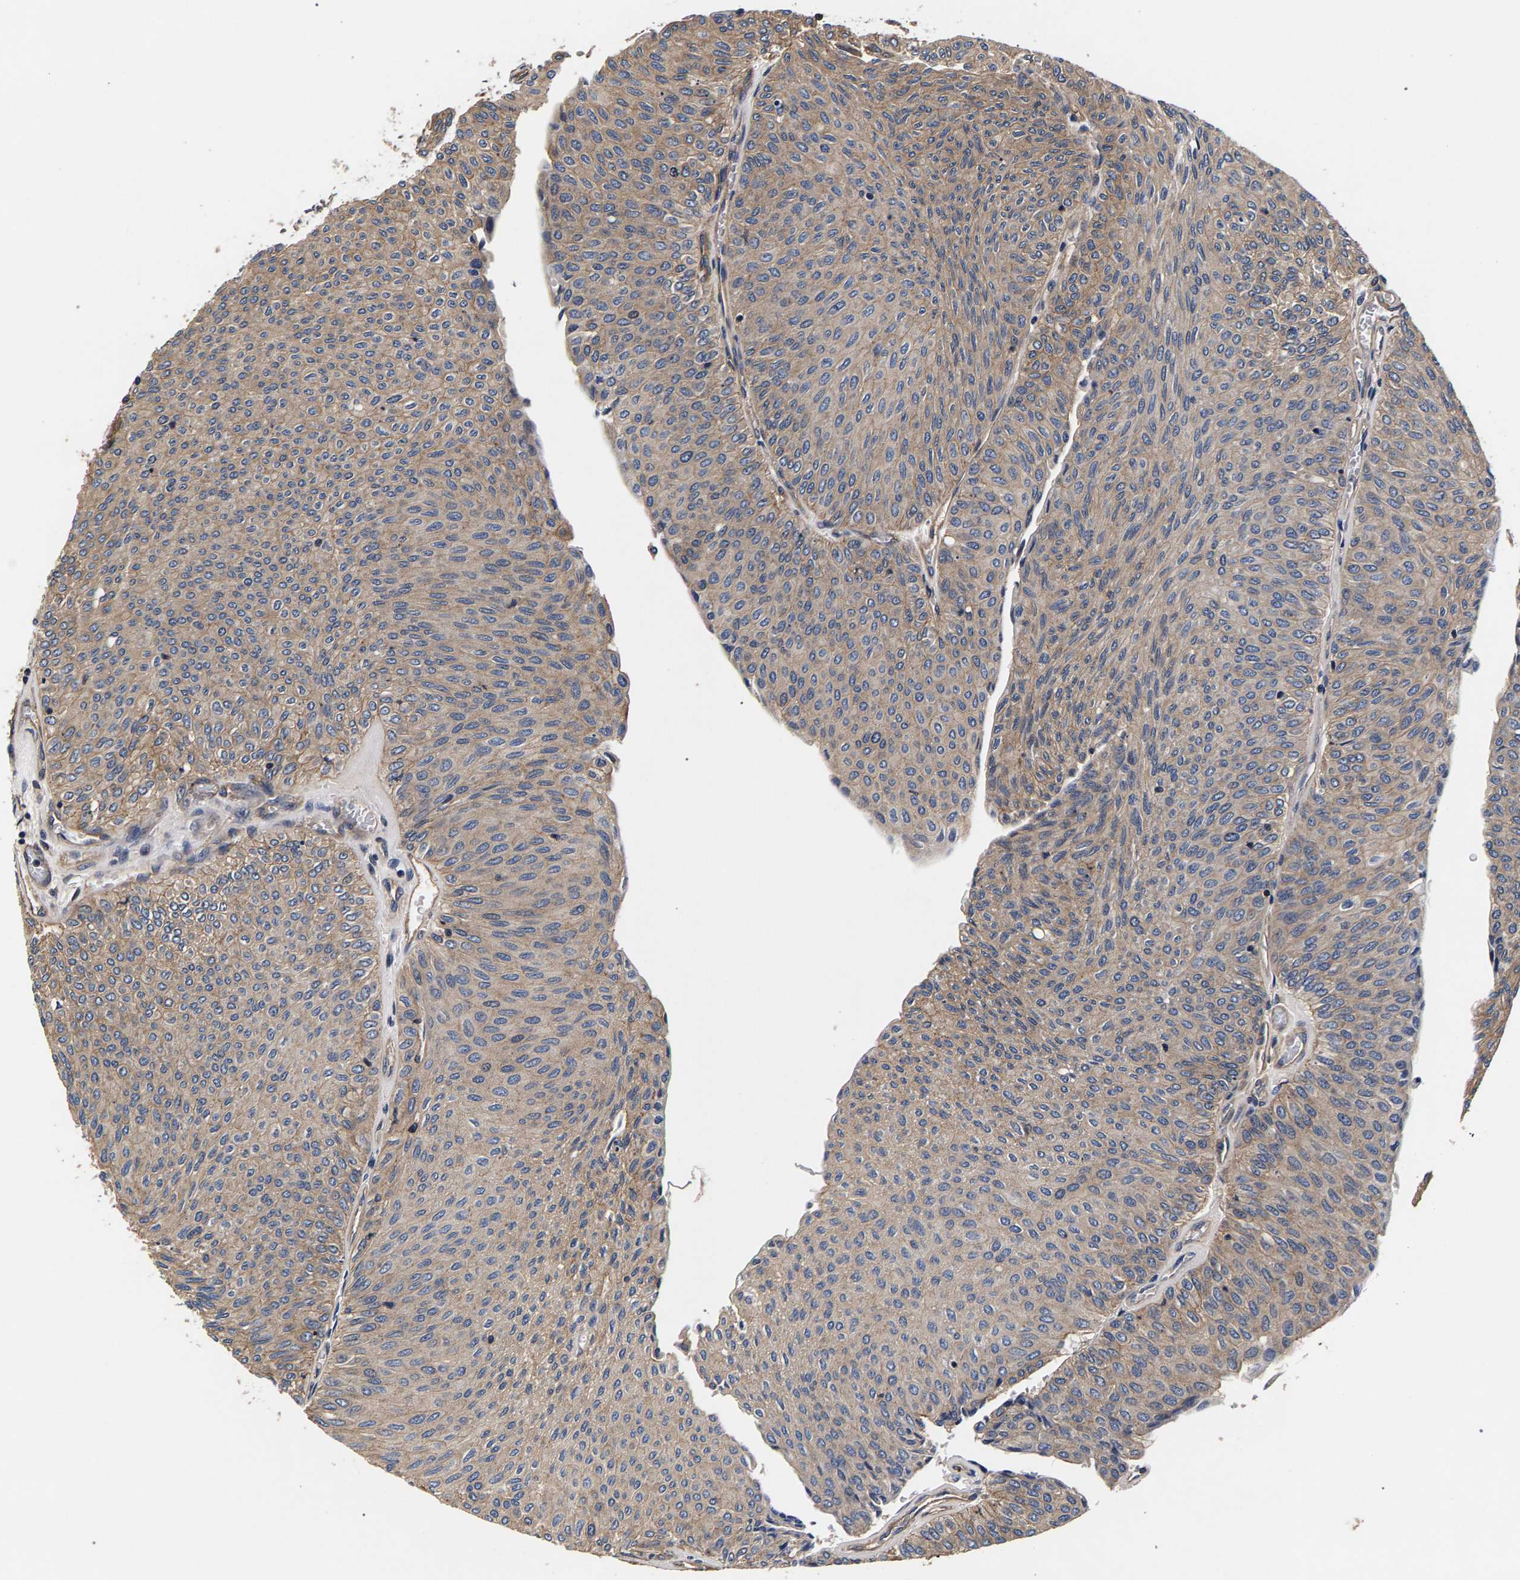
{"staining": {"intensity": "moderate", "quantity": ">75%", "location": "cytoplasmic/membranous"}, "tissue": "urothelial cancer", "cell_type": "Tumor cells", "image_type": "cancer", "snomed": [{"axis": "morphology", "description": "Urothelial carcinoma, Low grade"}, {"axis": "topography", "description": "Urinary bladder"}], "caption": "Urothelial cancer was stained to show a protein in brown. There is medium levels of moderate cytoplasmic/membranous expression in approximately >75% of tumor cells. (DAB IHC with brightfield microscopy, high magnification).", "gene": "MARCHF7", "patient": {"sex": "male", "age": 78}}